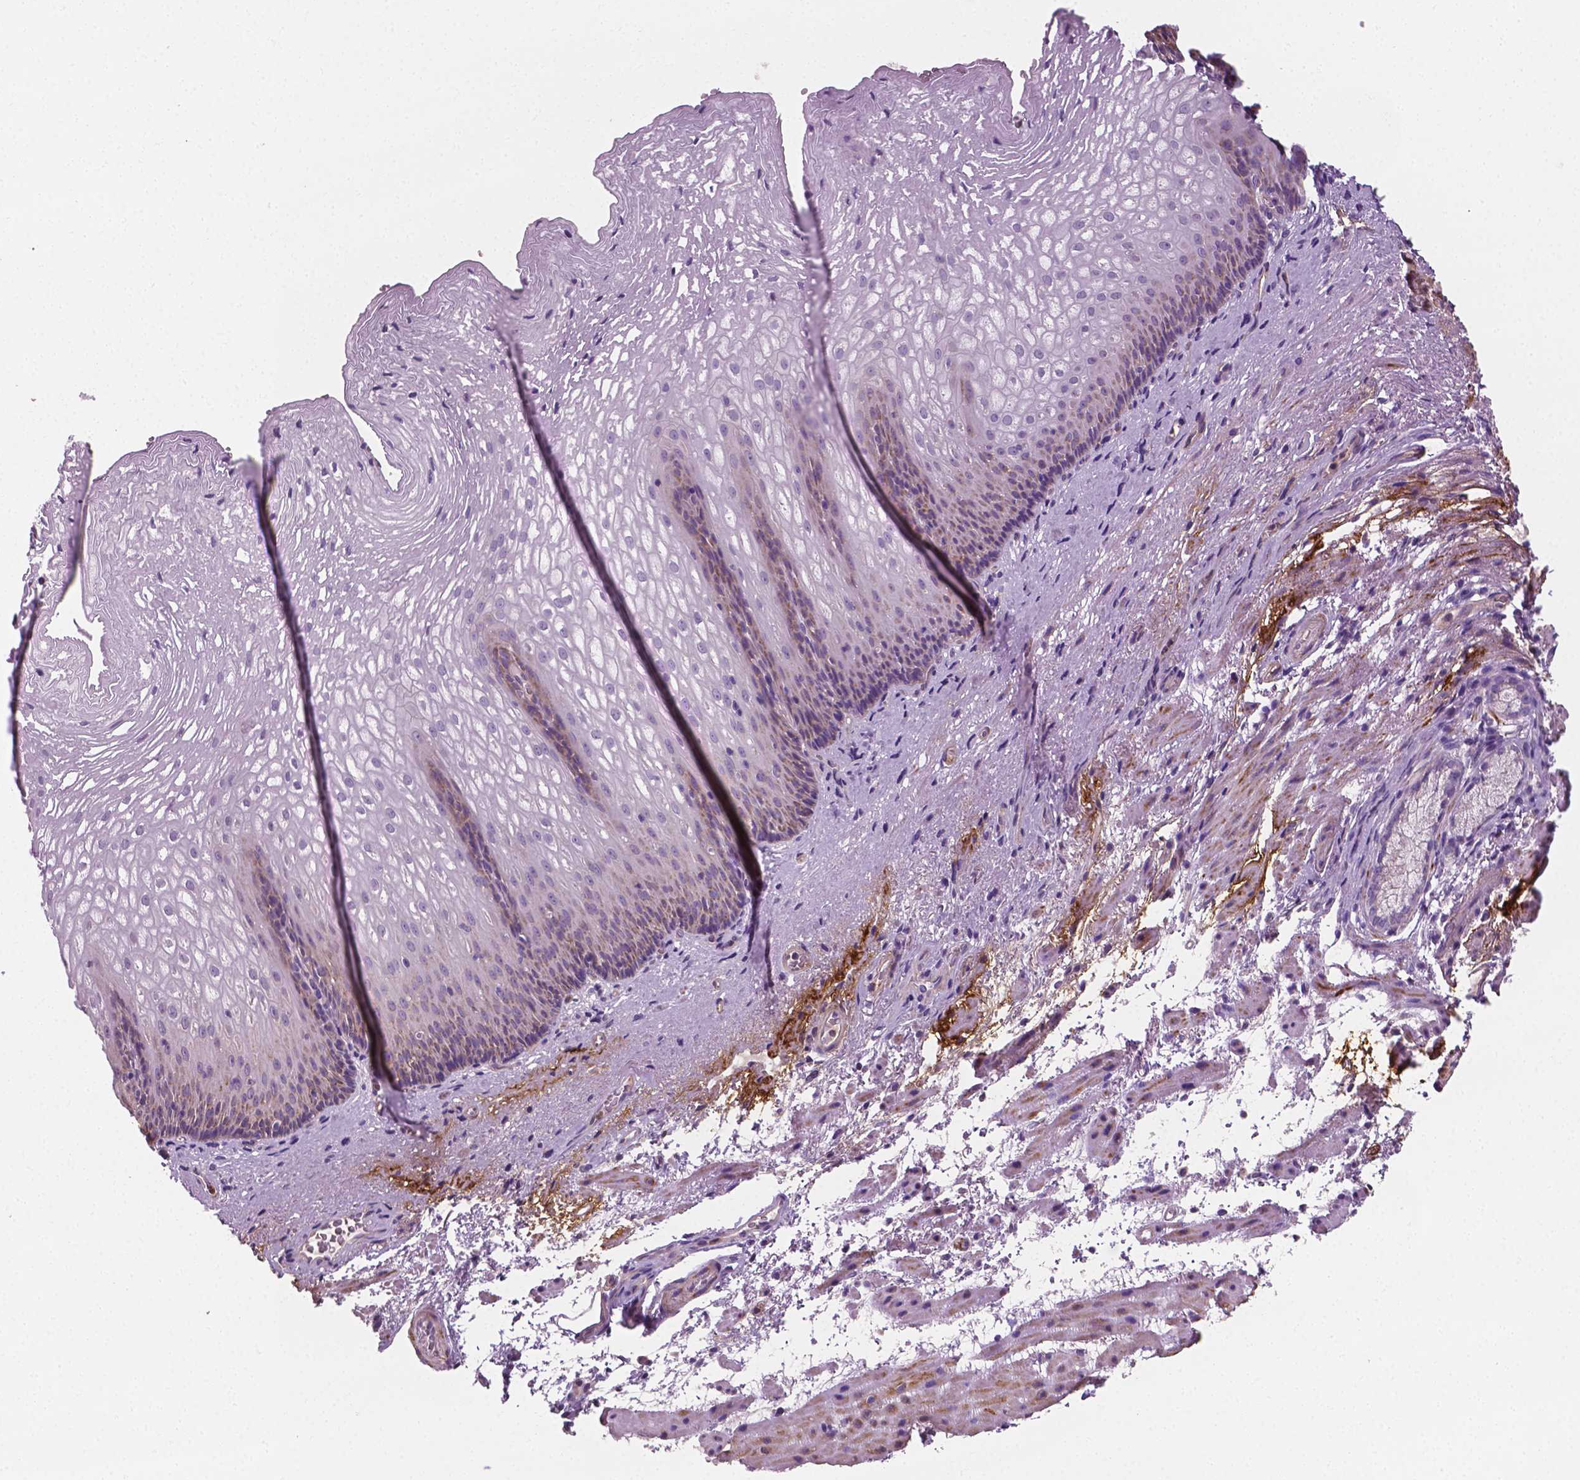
{"staining": {"intensity": "weak", "quantity": "<25%", "location": "cytoplasmic/membranous"}, "tissue": "esophagus", "cell_type": "Squamous epithelial cells", "image_type": "normal", "snomed": [{"axis": "morphology", "description": "Normal tissue, NOS"}, {"axis": "topography", "description": "Esophagus"}], "caption": "IHC of benign human esophagus shows no positivity in squamous epithelial cells.", "gene": "PTX3", "patient": {"sex": "male", "age": 76}}